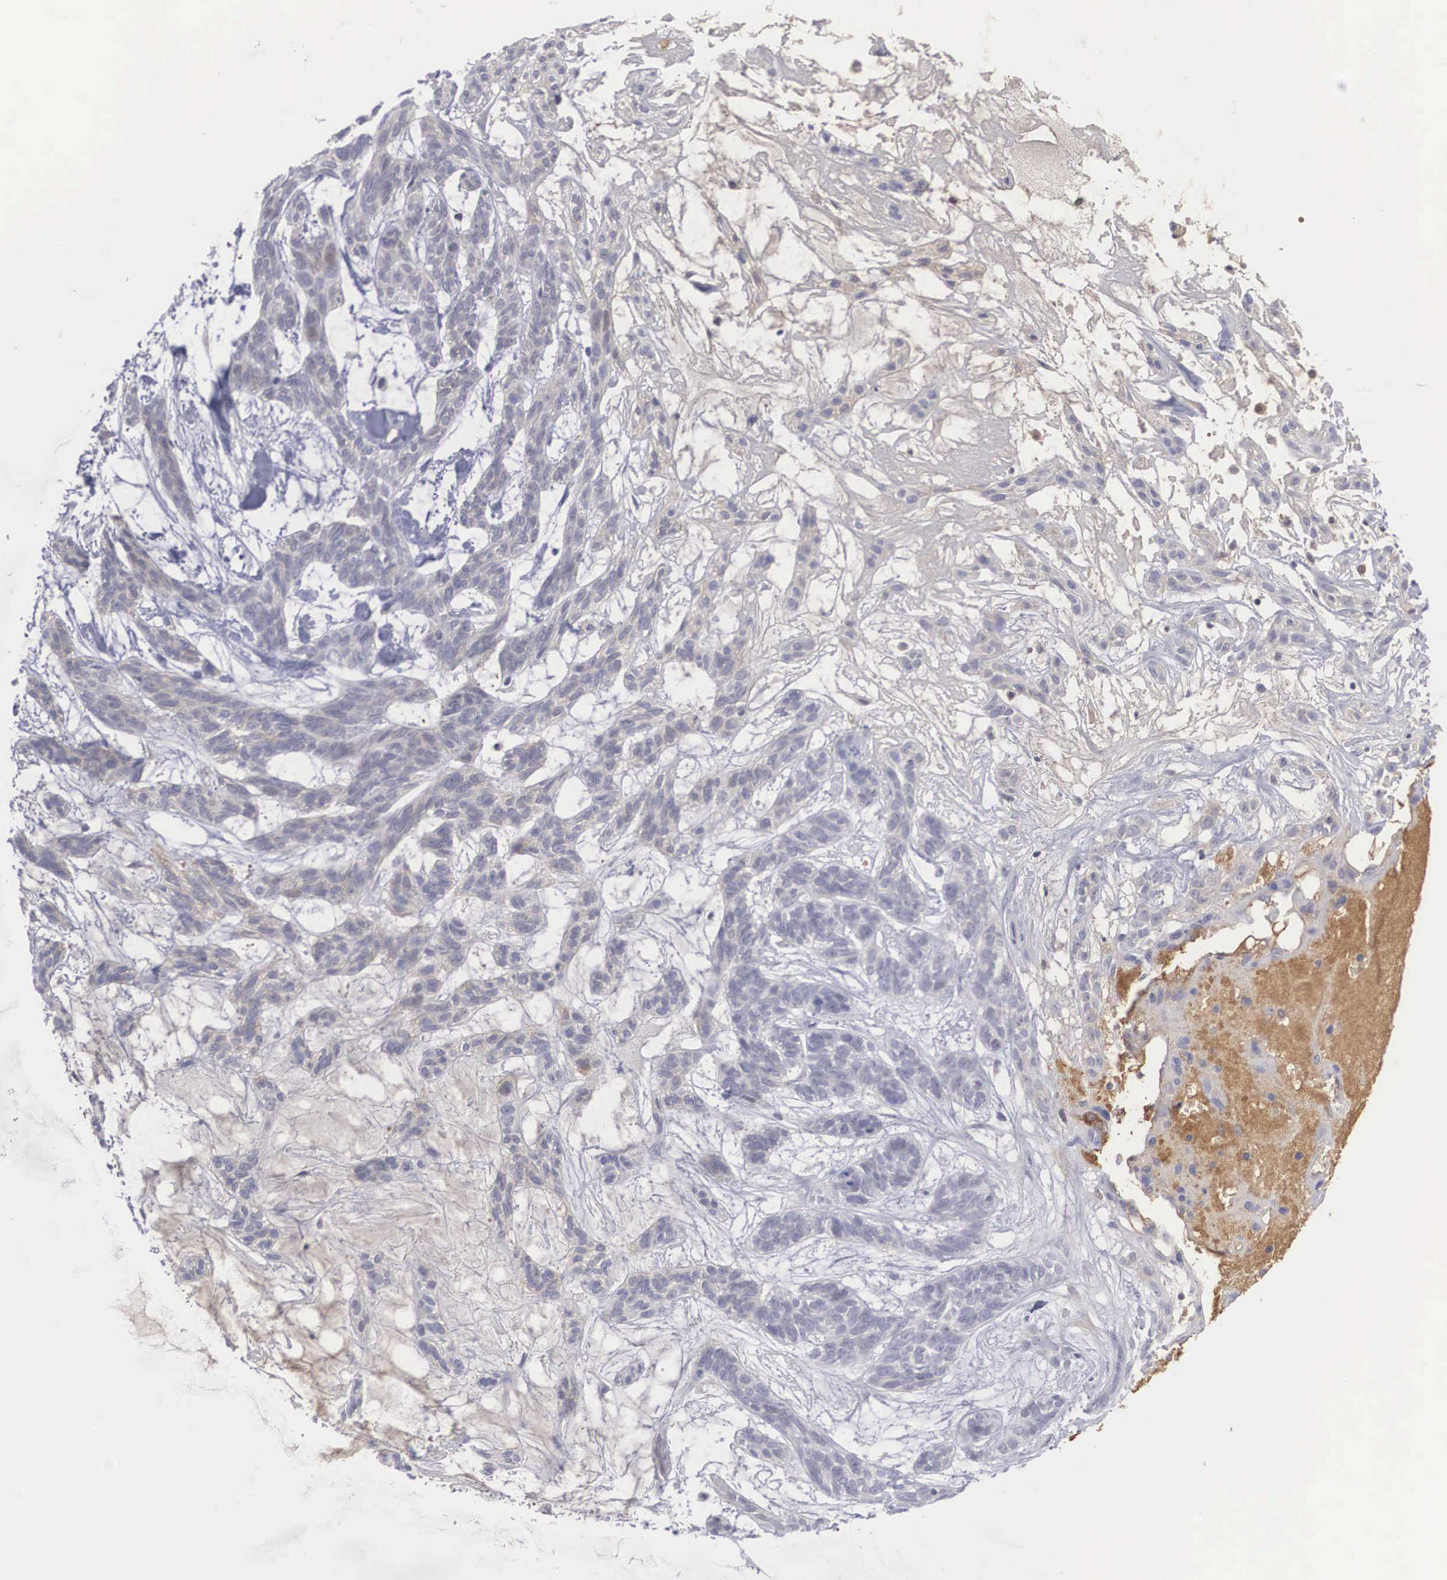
{"staining": {"intensity": "weak", "quantity": "<25%", "location": "cytoplasmic/membranous"}, "tissue": "skin cancer", "cell_type": "Tumor cells", "image_type": "cancer", "snomed": [{"axis": "morphology", "description": "Basal cell carcinoma"}, {"axis": "topography", "description": "Skin"}], "caption": "IHC photomicrograph of neoplastic tissue: human skin cancer stained with DAB (3,3'-diaminobenzidine) shows no significant protein positivity in tumor cells.", "gene": "RBPJ", "patient": {"sex": "male", "age": 75}}